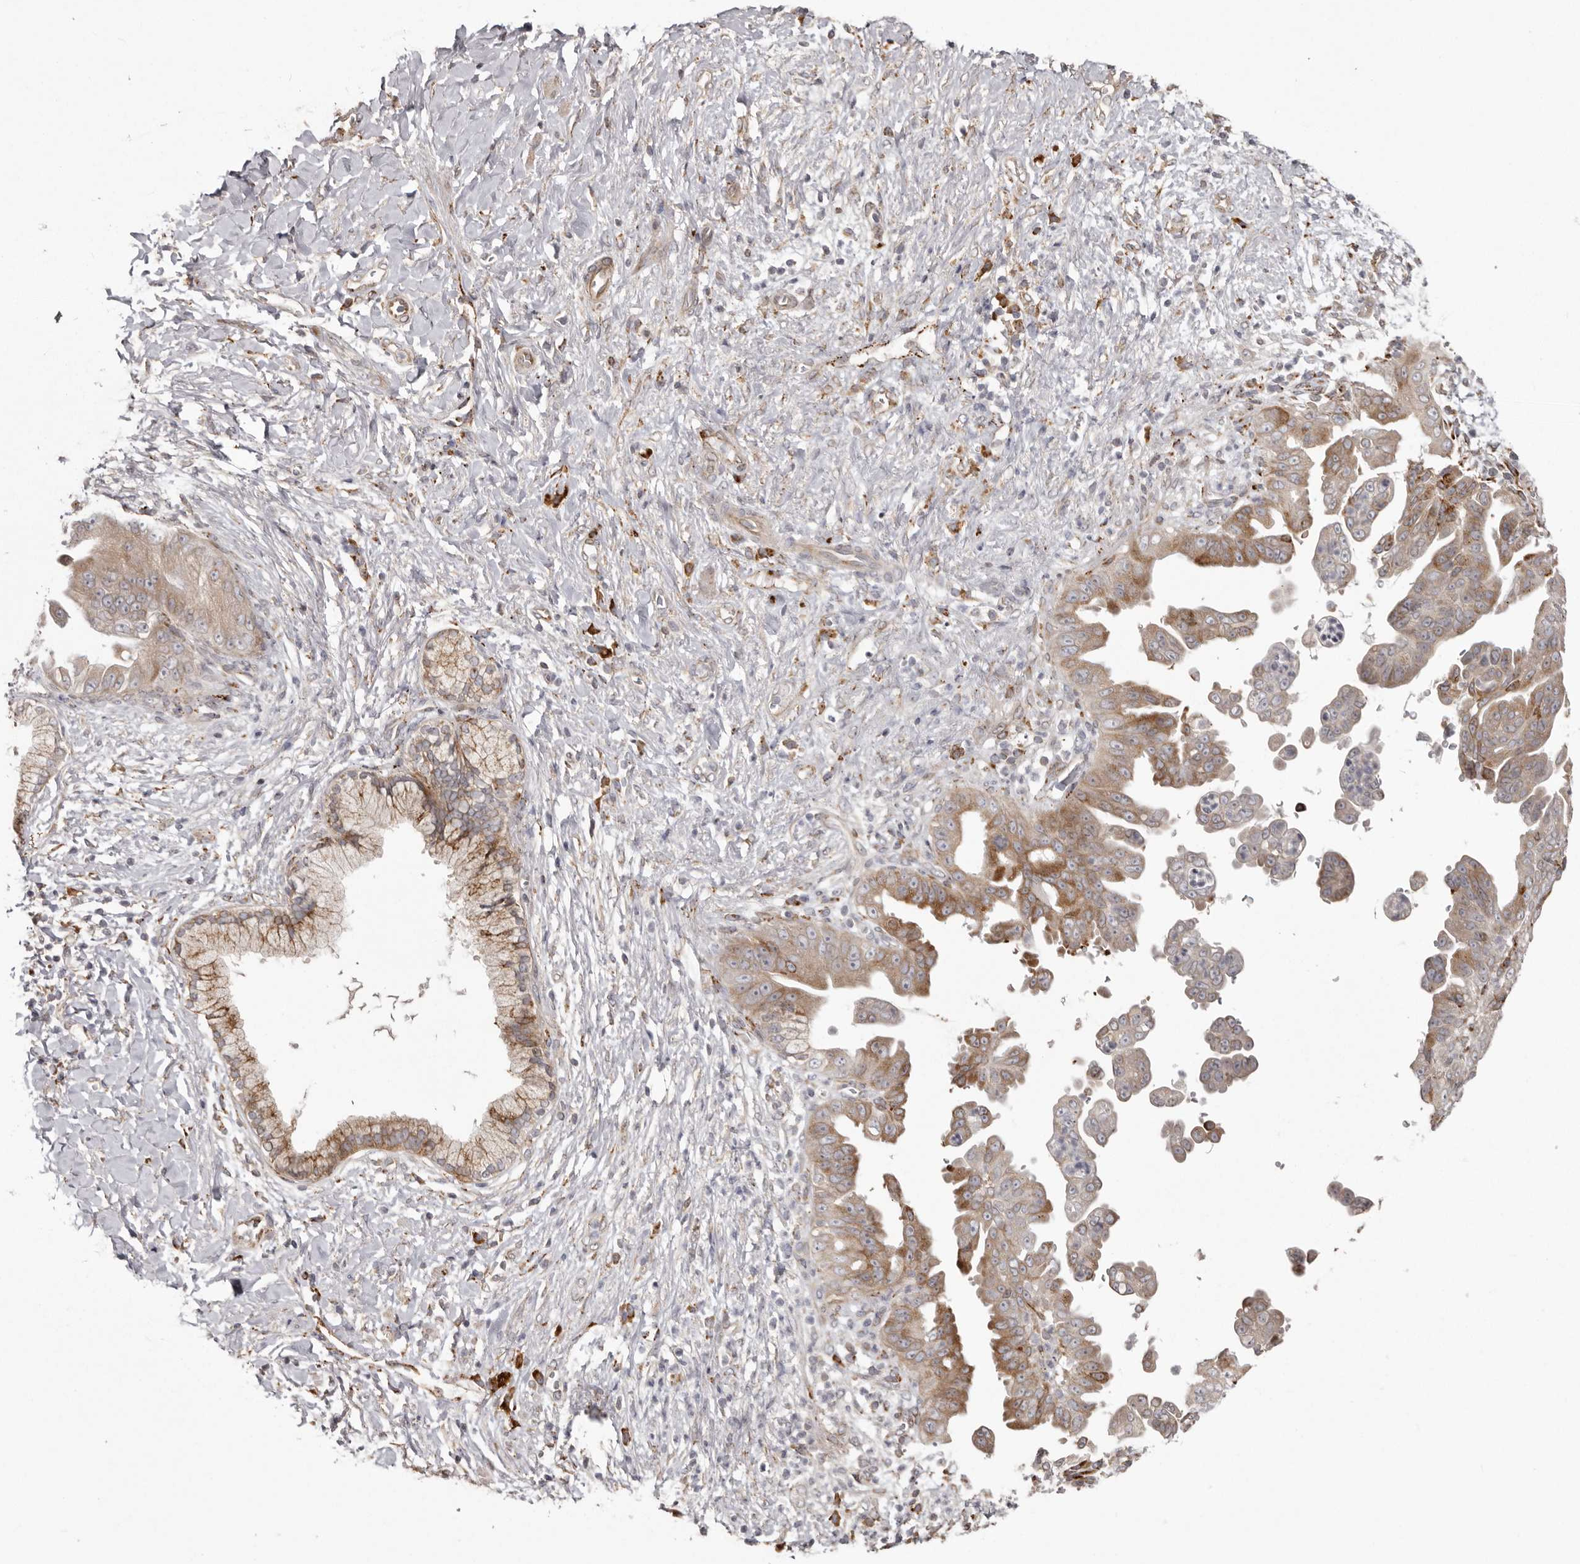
{"staining": {"intensity": "moderate", "quantity": "25%-75%", "location": "cytoplasmic/membranous"}, "tissue": "pancreatic cancer", "cell_type": "Tumor cells", "image_type": "cancer", "snomed": [{"axis": "morphology", "description": "Adenocarcinoma, NOS"}, {"axis": "topography", "description": "Pancreas"}], "caption": "The photomicrograph exhibits immunohistochemical staining of pancreatic adenocarcinoma. There is moderate cytoplasmic/membranous staining is present in approximately 25%-75% of tumor cells.", "gene": "NUP43", "patient": {"sex": "female", "age": 78}}